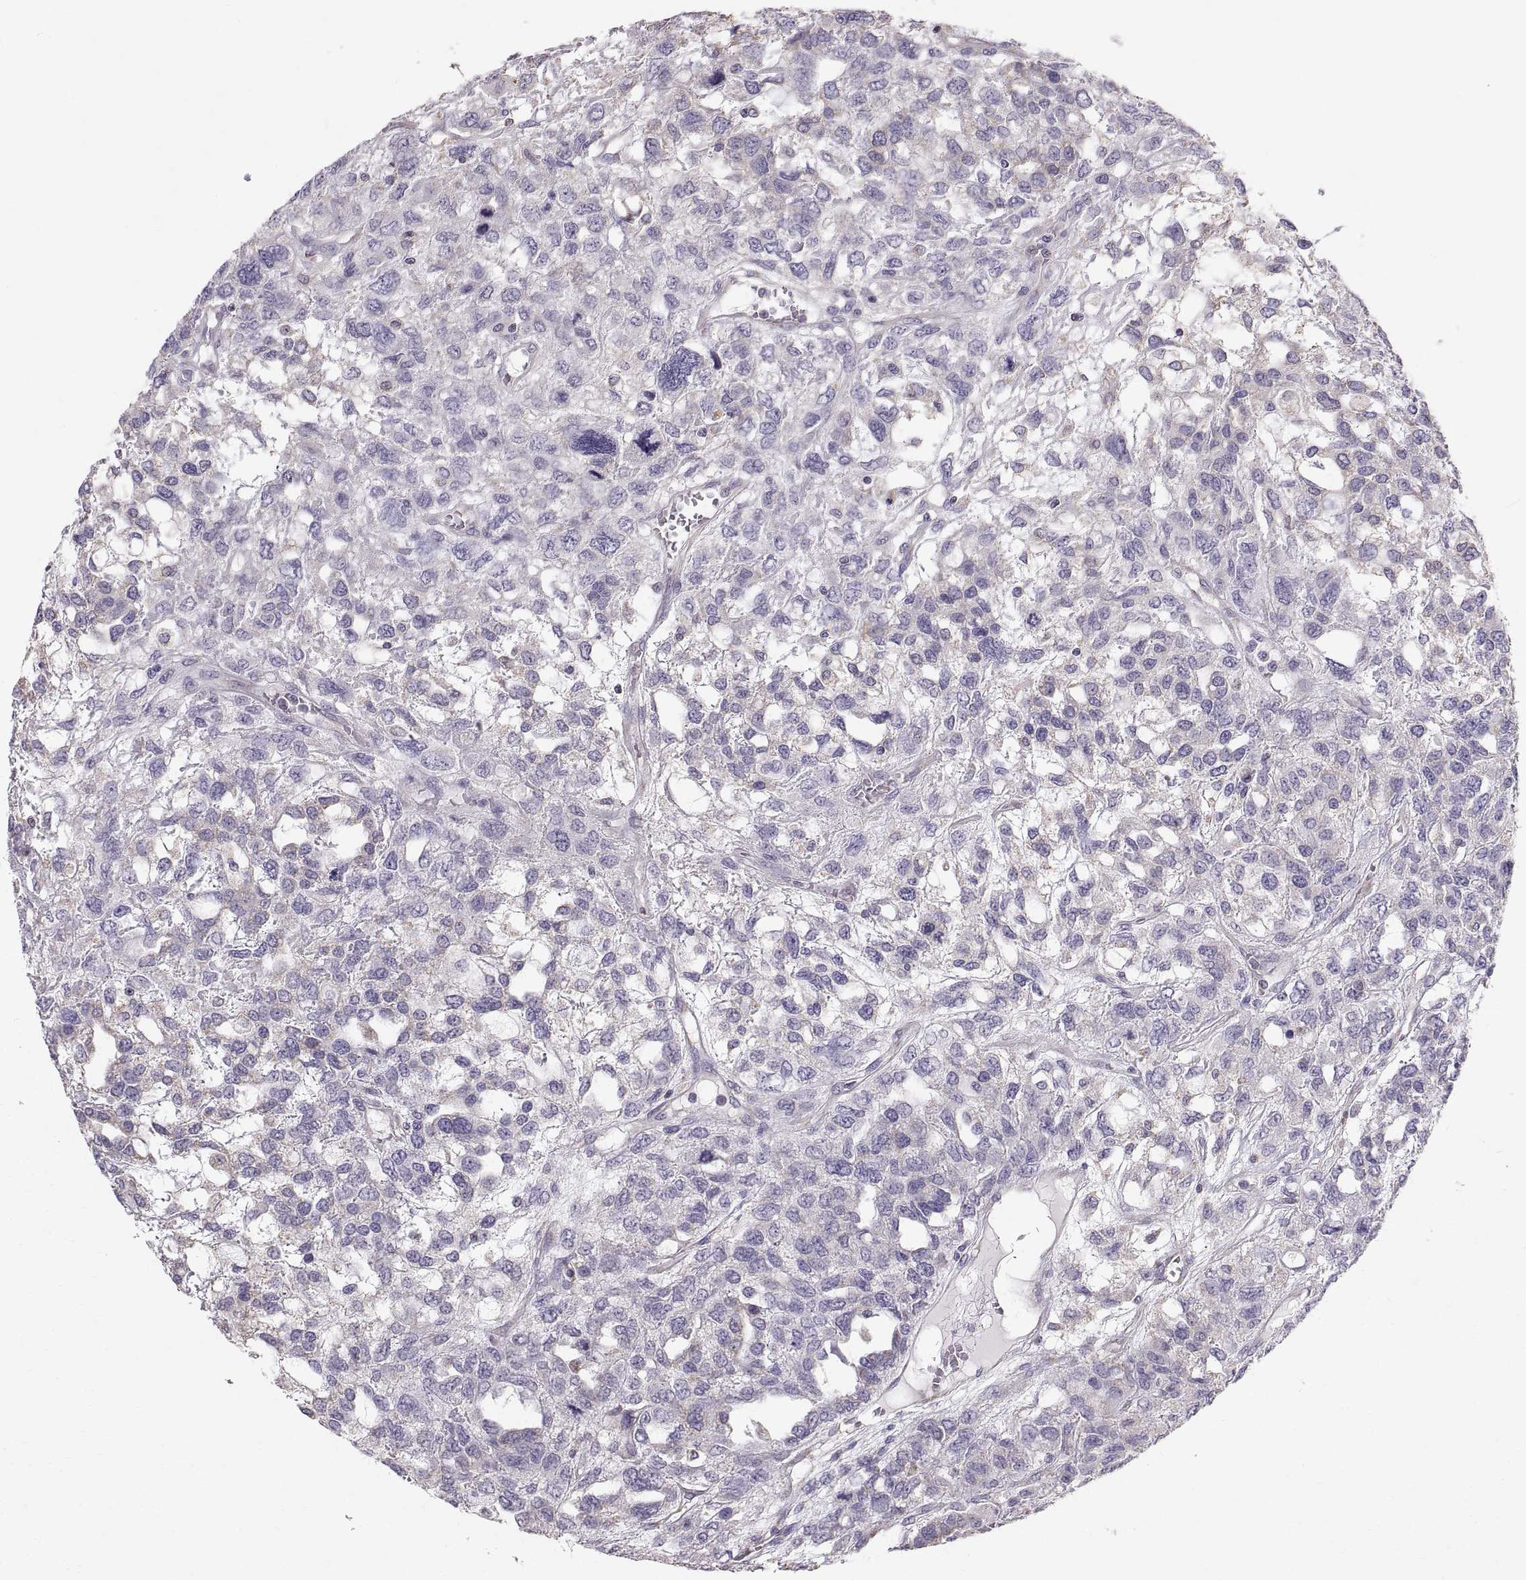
{"staining": {"intensity": "negative", "quantity": "none", "location": "none"}, "tissue": "testis cancer", "cell_type": "Tumor cells", "image_type": "cancer", "snomed": [{"axis": "morphology", "description": "Seminoma, NOS"}, {"axis": "topography", "description": "Testis"}], "caption": "Testis cancer (seminoma) was stained to show a protein in brown. There is no significant expression in tumor cells.", "gene": "STMND1", "patient": {"sex": "male", "age": 52}}